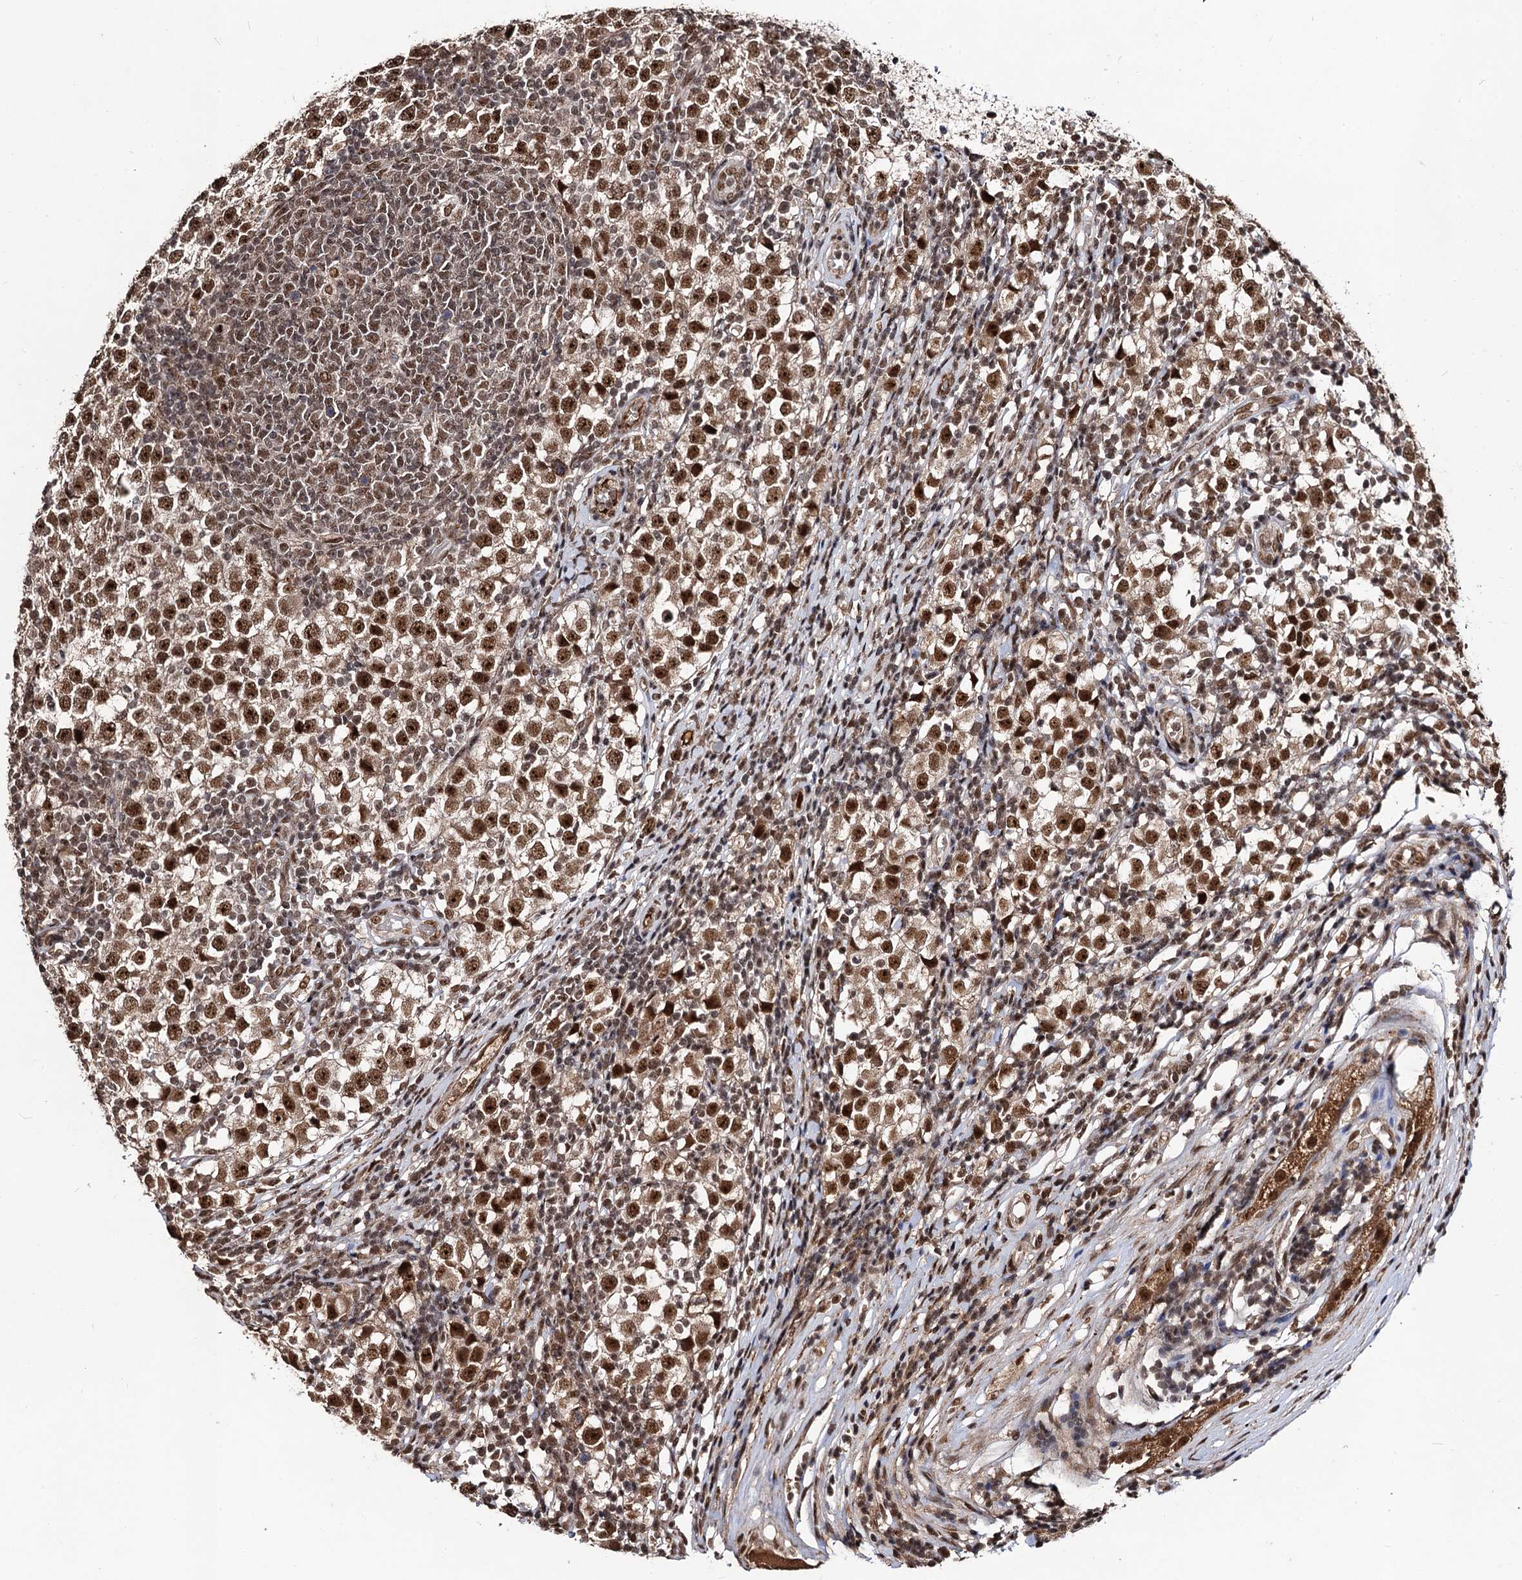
{"staining": {"intensity": "strong", "quantity": ">75%", "location": "nuclear"}, "tissue": "testis cancer", "cell_type": "Tumor cells", "image_type": "cancer", "snomed": [{"axis": "morphology", "description": "Seminoma, NOS"}, {"axis": "topography", "description": "Testis"}], "caption": "Immunohistochemical staining of human testis cancer exhibits high levels of strong nuclear protein positivity in about >75% of tumor cells.", "gene": "SFSWAP", "patient": {"sex": "male", "age": 65}}